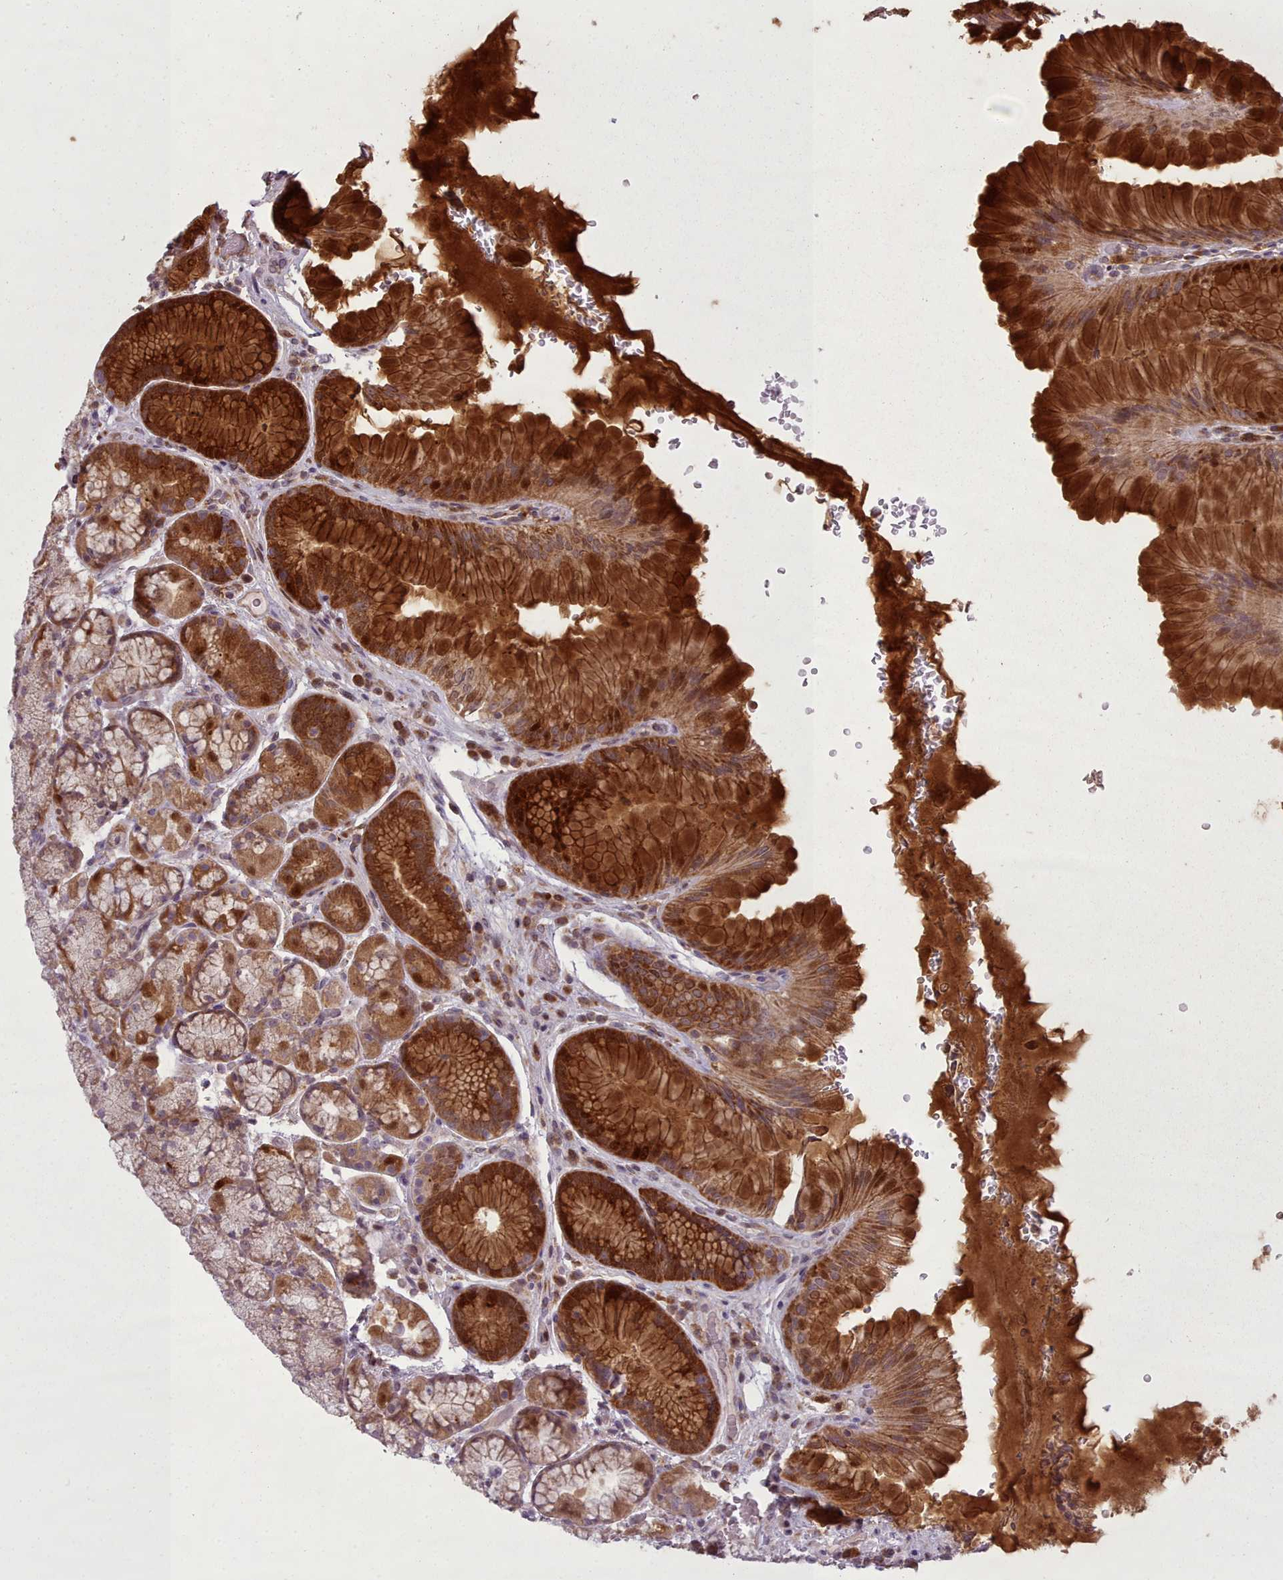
{"staining": {"intensity": "strong", "quantity": ">75%", "location": "cytoplasmic/membranous,nuclear"}, "tissue": "stomach", "cell_type": "Glandular cells", "image_type": "normal", "snomed": [{"axis": "morphology", "description": "Normal tissue, NOS"}, {"axis": "topography", "description": "Stomach"}], "caption": "Immunohistochemistry staining of unremarkable stomach, which exhibits high levels of strong cytoplasmic/membranous,nuclear staining in about >75% of glandular cells indicating strong cytoplasmic/membranous,nuclear protein expression. The staining was performed using DAB (brown) for protein detection and nuclei were counterstained in hematoxylin (blue).", "gene": "LGALS9B", "patient": {"sex": "male", "age": 63}}